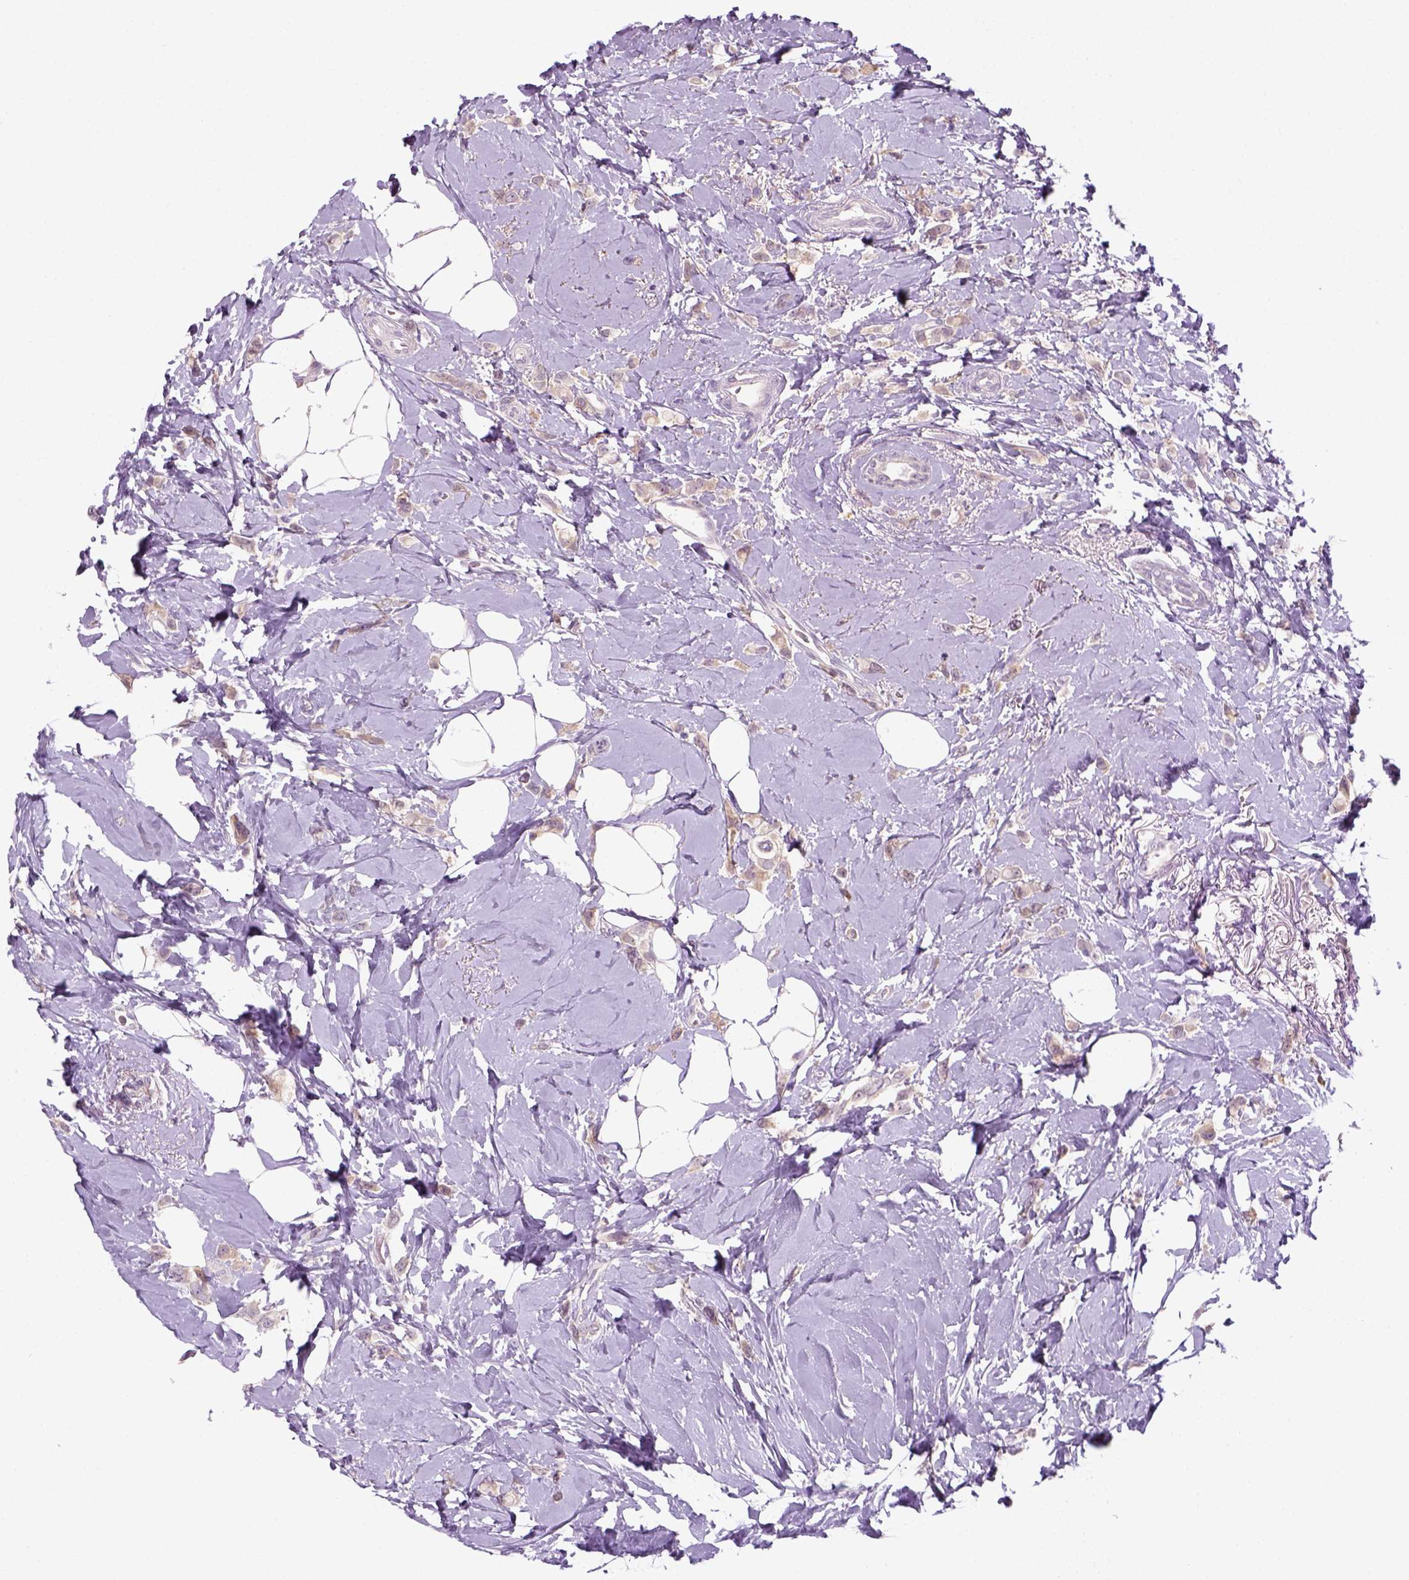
{"staining": {"intensity": "weak", "quantity": "<25%", "location": "cytoplasmic/membranous"}, "tissue": "breast cancer", "cell_type": "Tumor cells", "image_type": "cancer", "snomed": [{"axis": "morphology", "description": "Lobular carcinoma"}, {"axis": "topography", "description": "Breast"}], "caption": "Tumor cells show no significant protein staining in breast cancer. (IHC, brightfield microscopy, high magnification).", "gene": "GOT1", "patient": {"sex": "female", "age": 66}}